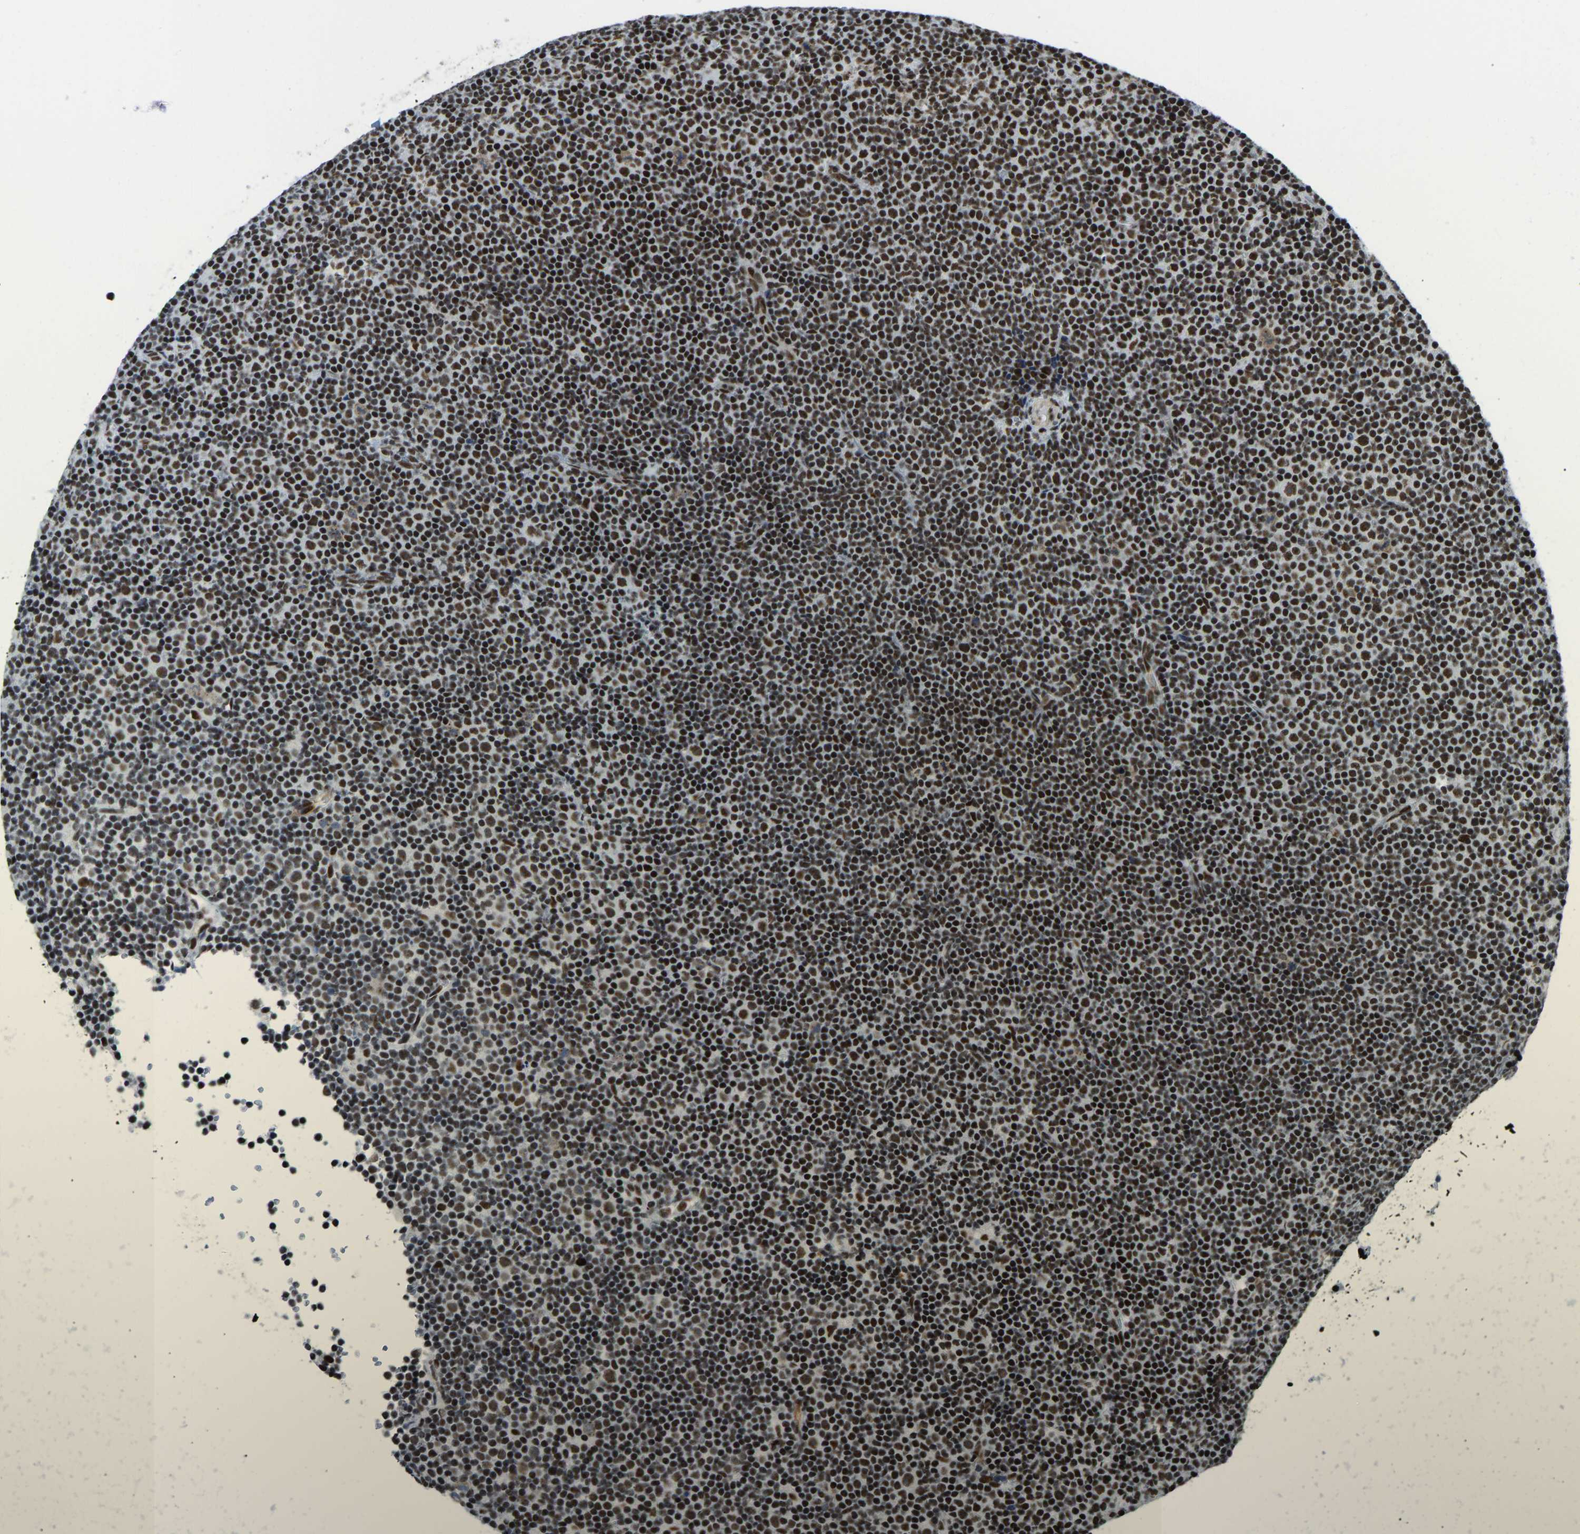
{"staining": {"intensity": "strong", "quantity": ">75%", "location": "nuclear"}, "tissue": "lymphoma", "cell_type": "Tumor cells", "image_type": "cancer", "snomed": [{"axis": "morphology", "description": "Malignant lymphoma, non-Hodgkin's type, Low grade"}, {"axis": "topography", "description": "Lymph node"}], "caption": "High-magnification brightfield microscopy of malignant lymphoma, non-Hodgkin's type (low-grade) stained with DAB (brown) and counterstained with hematoxylin (blue). tumor cells exhibit strong nuclear positivity is present in approximately>75% of cells.", "gene": "FOXK1", "patient": {"sex": "female", "age": 67}}